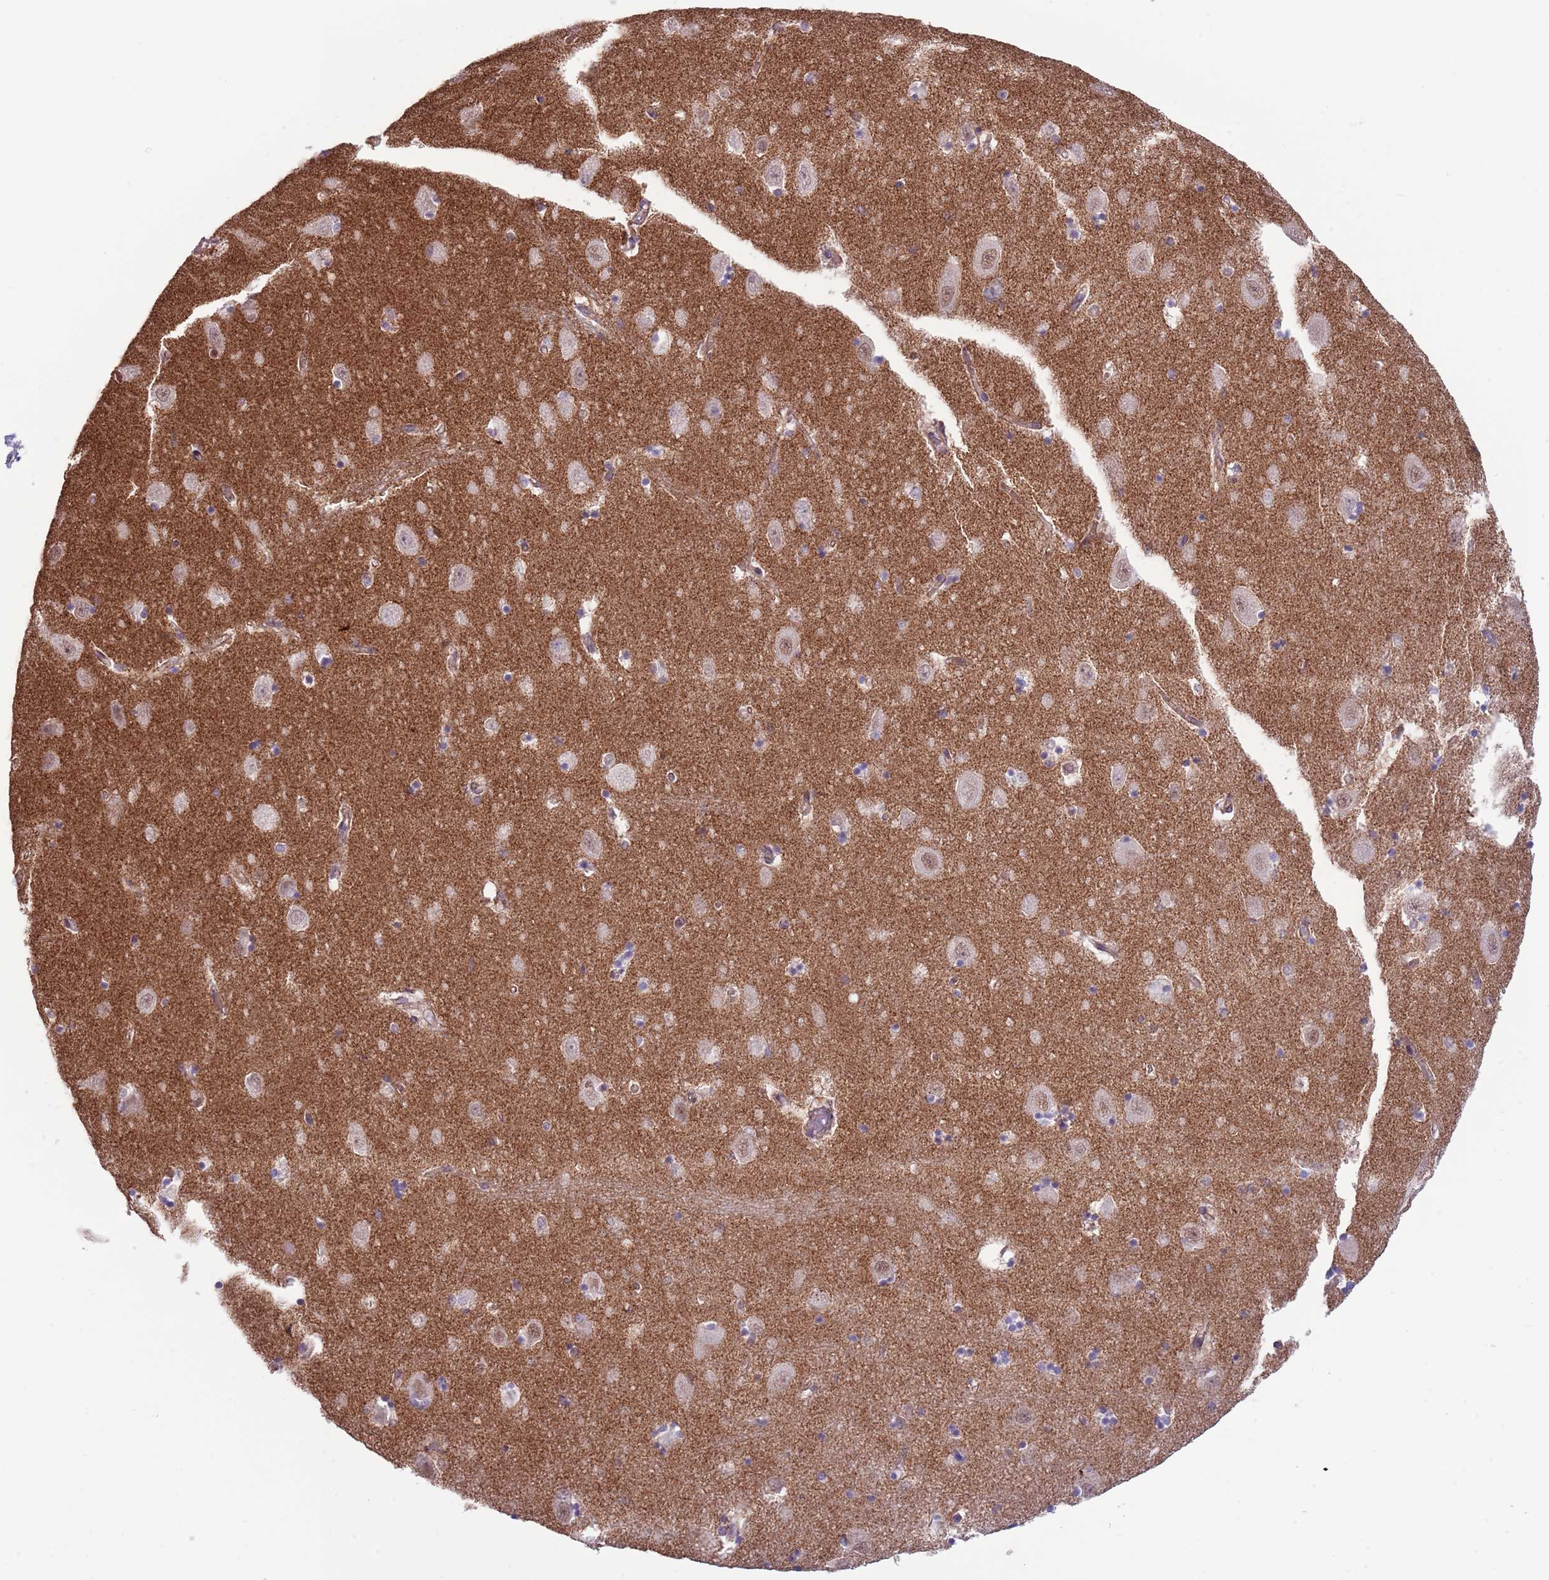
{"staining": {"intensity": "weak", "quantity": "<25%", "location": "cytoplasmic/membranous"}, "tissue": "hippocampus", "cell_type": "Glial cells", "image_type": "normal", "snomed": [{"axis": "morphology", "description": "Normal tissue, NOS"}, {"axis": "topography", "description": "Hippocampus"}], "caption": "High magnification brightfield microscopy of benign hippocampus stained with DAB (brown) and counterstained with hematoxylin (blue): glial cells show no significant expression. (DAB immunohistochemistry with hematoxylin counter stain).", "gene": "CREBZF", "patient": {"sex": "female", "age": 64}}